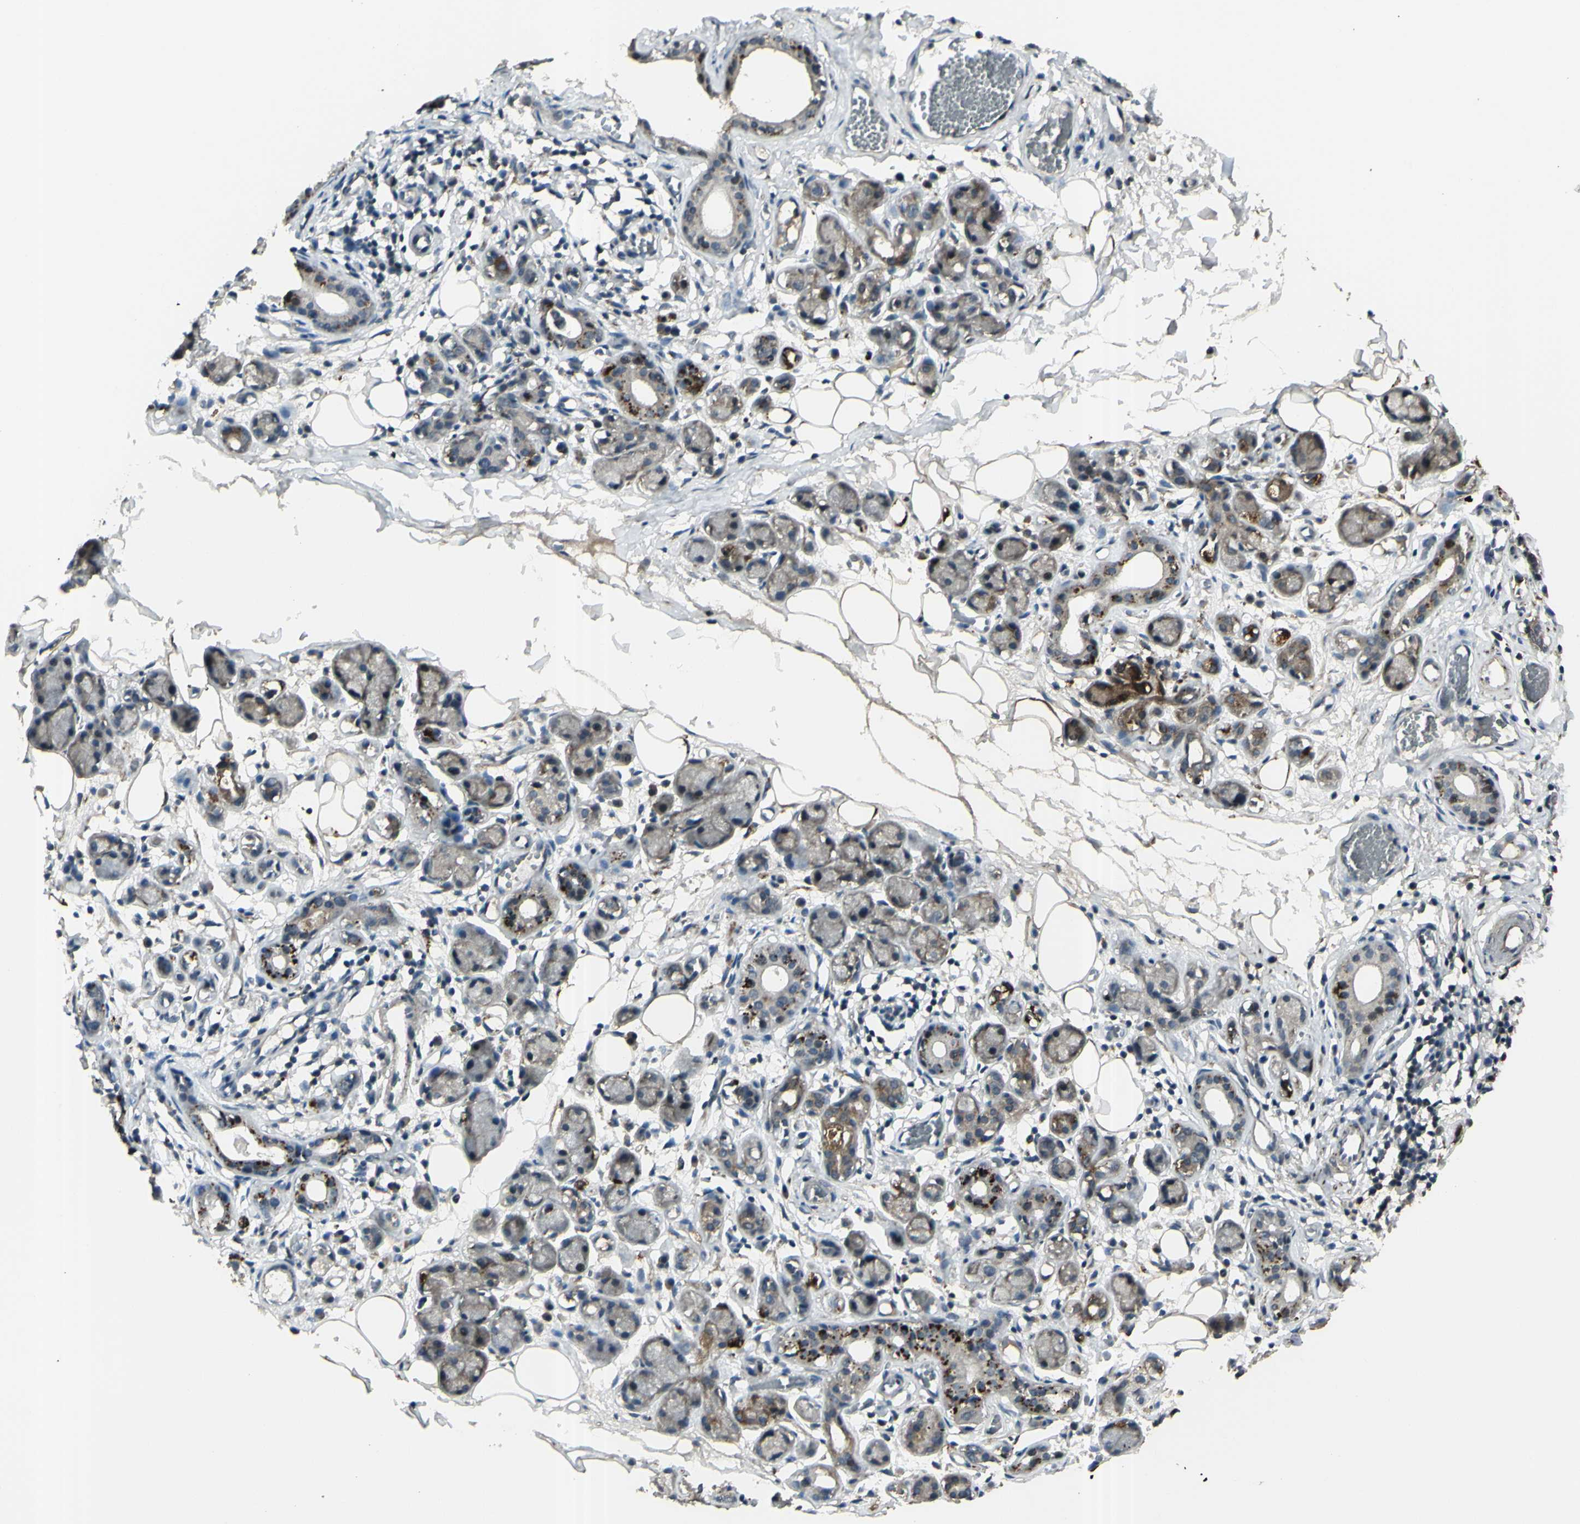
{"staining": {"intensity": "moderate", "quantity": ">75%", "location": "cytoplasmic/membranous"}, "tissue": "adipose tissue", "cell_type": "Adipocytes", "image_type": "normal", "snomed": [{"axis": "morphology", "description": "Normal tissue, NOS"}, {"axis": "morphology", "description": "Inflammation, NOS"}, {"axis": "topography", "description": "Vascular tissue"}, {"axis": "topography", "description": "Salivary gland"}], "caption": "Immunohistochemistry of benign adipose tissue reveals medium levels of moderate cytoplasmic/membranous positivity in about >75% of adipocytes.", "gene": "GNAS", "patient": {"sex": "female", "age": 75}}